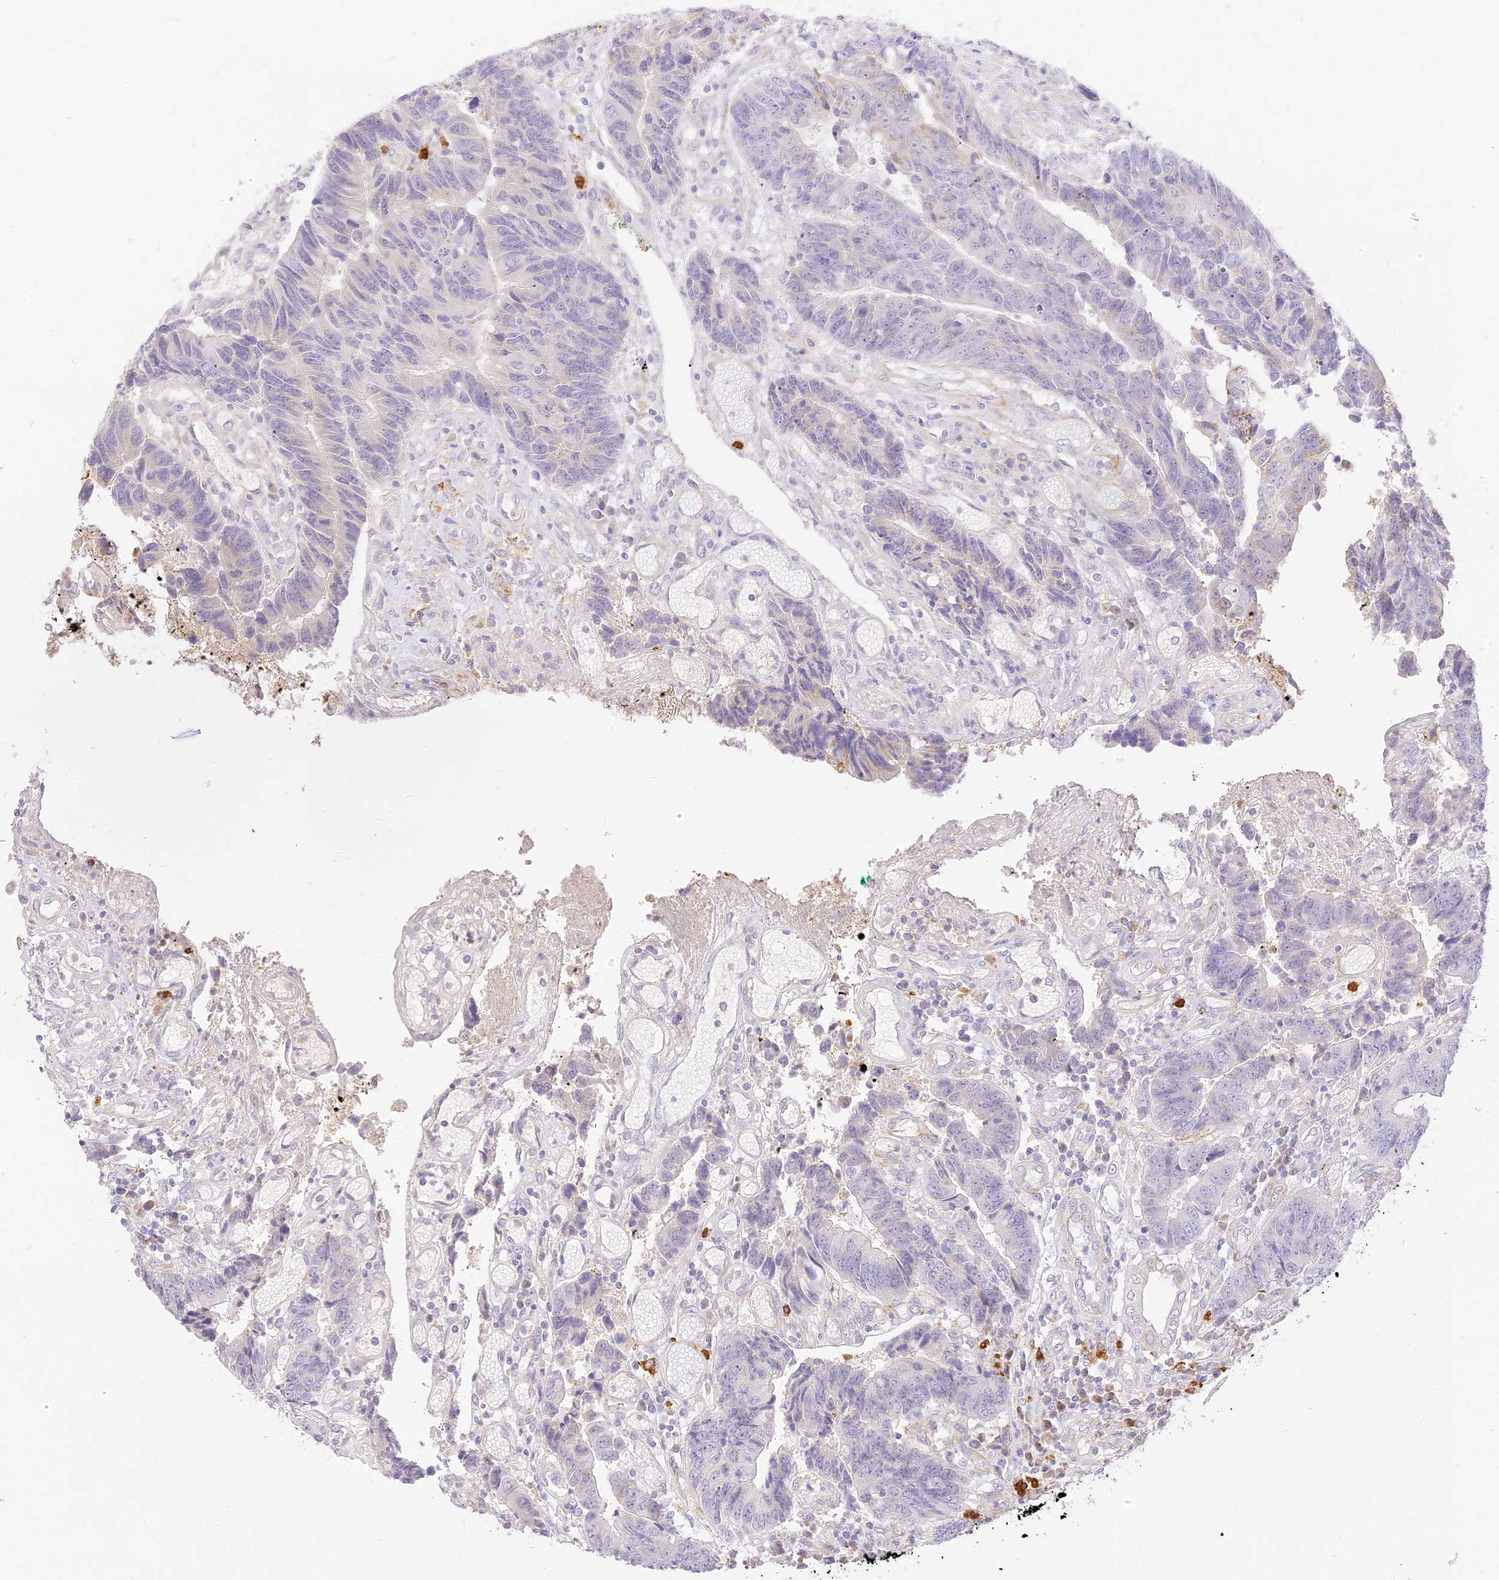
{"staining": {"intensity": "negative", "quantity": "none", "location": "none"}, "tissue": "colorectal cancer", "cell_type": "Tumor cells", "image_type": "cancer", "snomed": [{"axis": "morphology", "description": "Adenocarcinoma, NOS"}, {"axis": "topography", "description": "Rectum"}], "caption": "Immunohistochemical staining of human colorectal cancer exhibits no significant staining in tumor cells.", "gene": "LRRC15", "patient": {"sex": "male", "age": 84}}